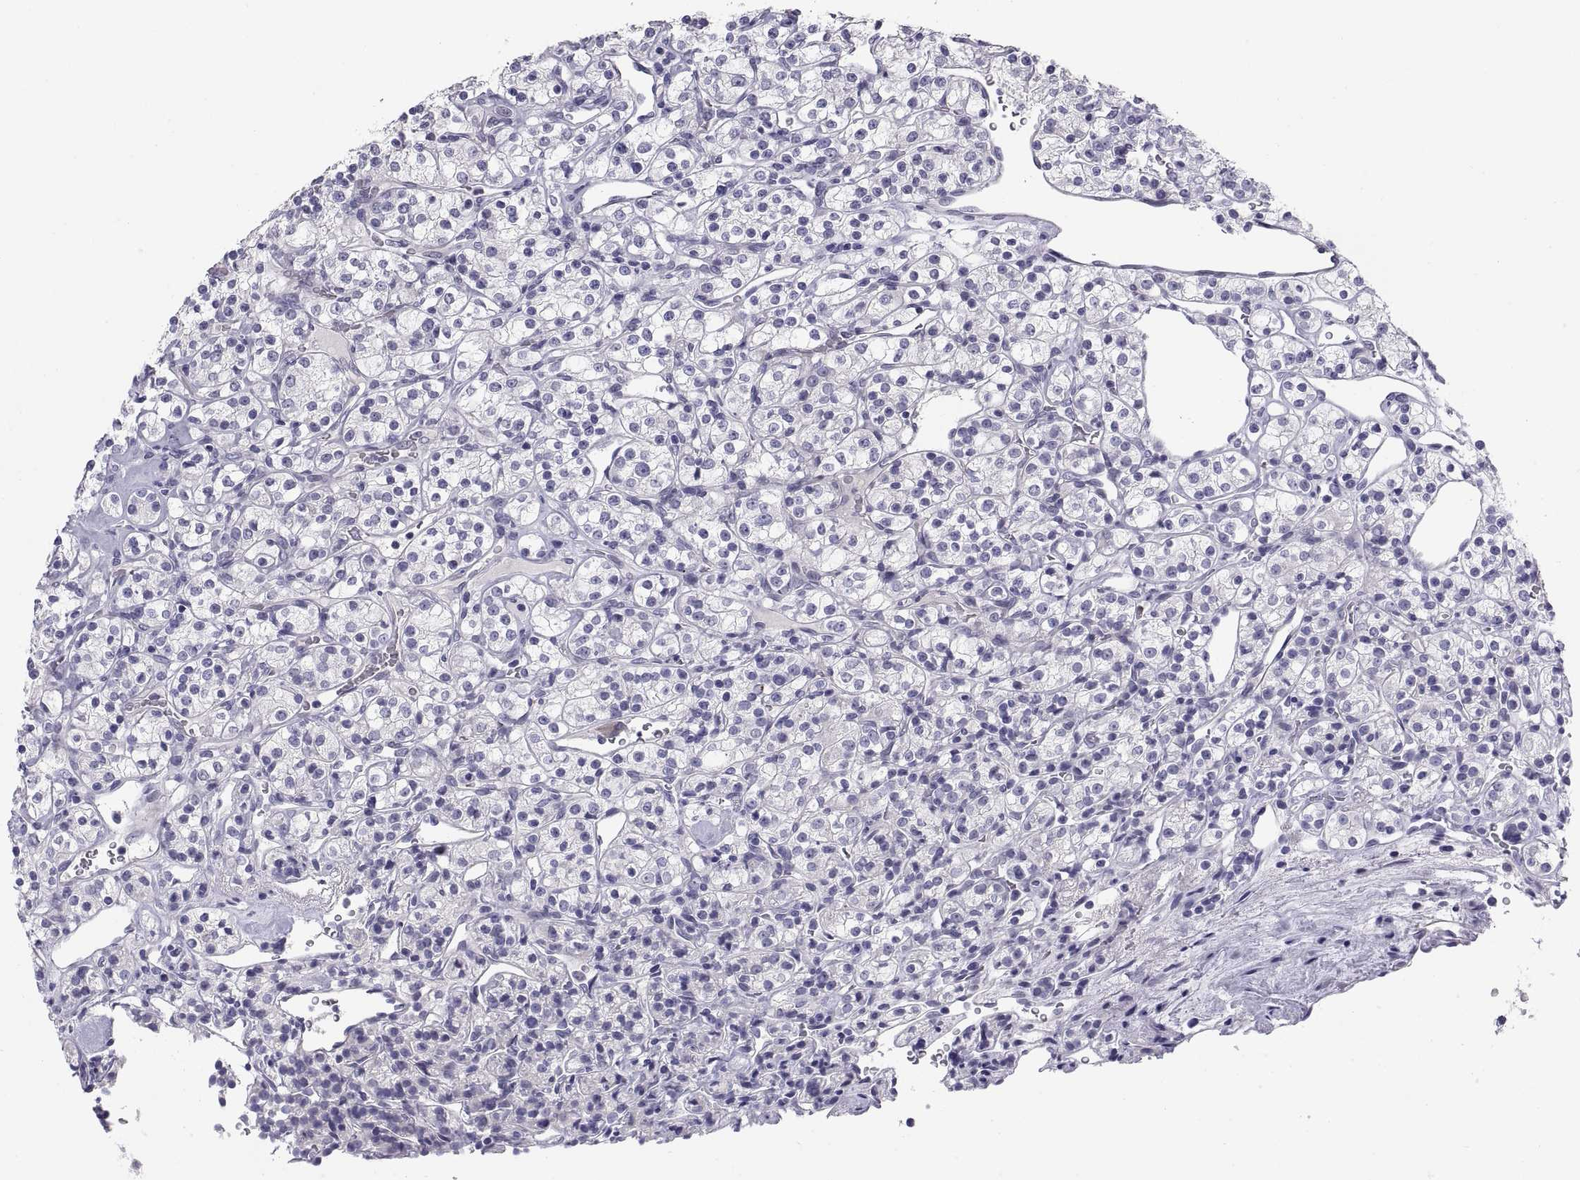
{"staining": {"intensity": "negative", "quantity": "none", "location": "none"}, "tissue": "renal cancer", "cell_type": "Tumor cells", "image_type": "cancer", "snomed": [{"axis": "morphology", "description": "Adenocarcinoma, NOS"}, {"axis": "topography", "description": "Kidney"}], "caption": "High magnification brightfield microscopy of adenocarcinoma (renal) stained with DAB (brown) and counterstained with hematoxylin (blue): tumor cells show no significant expression.", "gene": "TEX13A", "patient": {"sex": "male", "age": 77}}